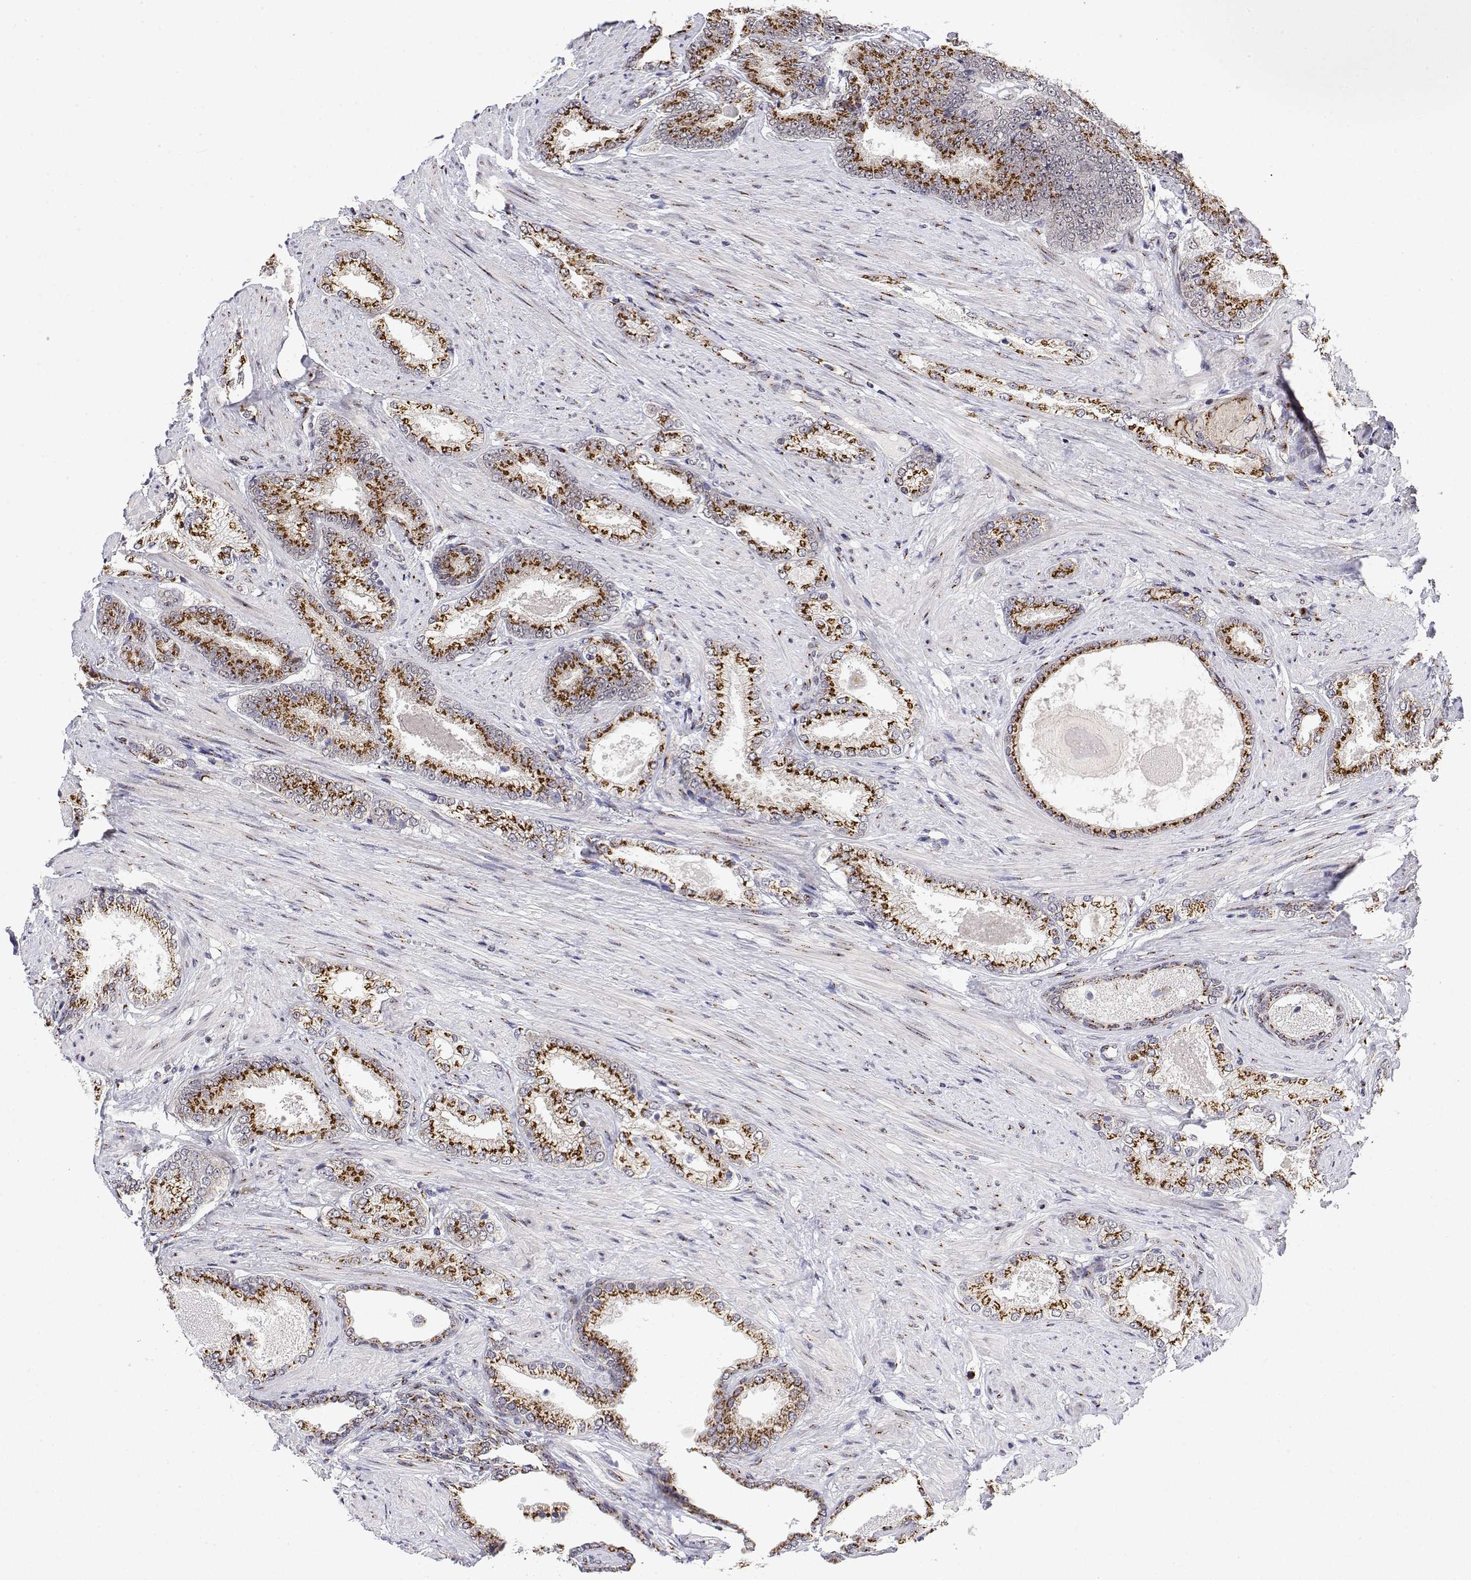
{"staining": {"intensity": "strong", "quantity": ">75%", "location": "cytoplasmic/membranous"}, "tissue": "prostate cancer", "cell_type": "Tumor cells", "image_type": "cancer", "snomed": [{"axis": "morphology", "description": "Adenocarcinoma, High grade"}, {"axis": "topography", "description": "Prostate and seminal vesicle, NOS"}], "caption": "Adenocarcinoma (high-grade) (prostate) tissue exhibits strong cytoplasmic/membranous expression in approximately >75% of tumor cells", "gene": "YIPF3", "patient": {"sex": "male", "age": 61}}